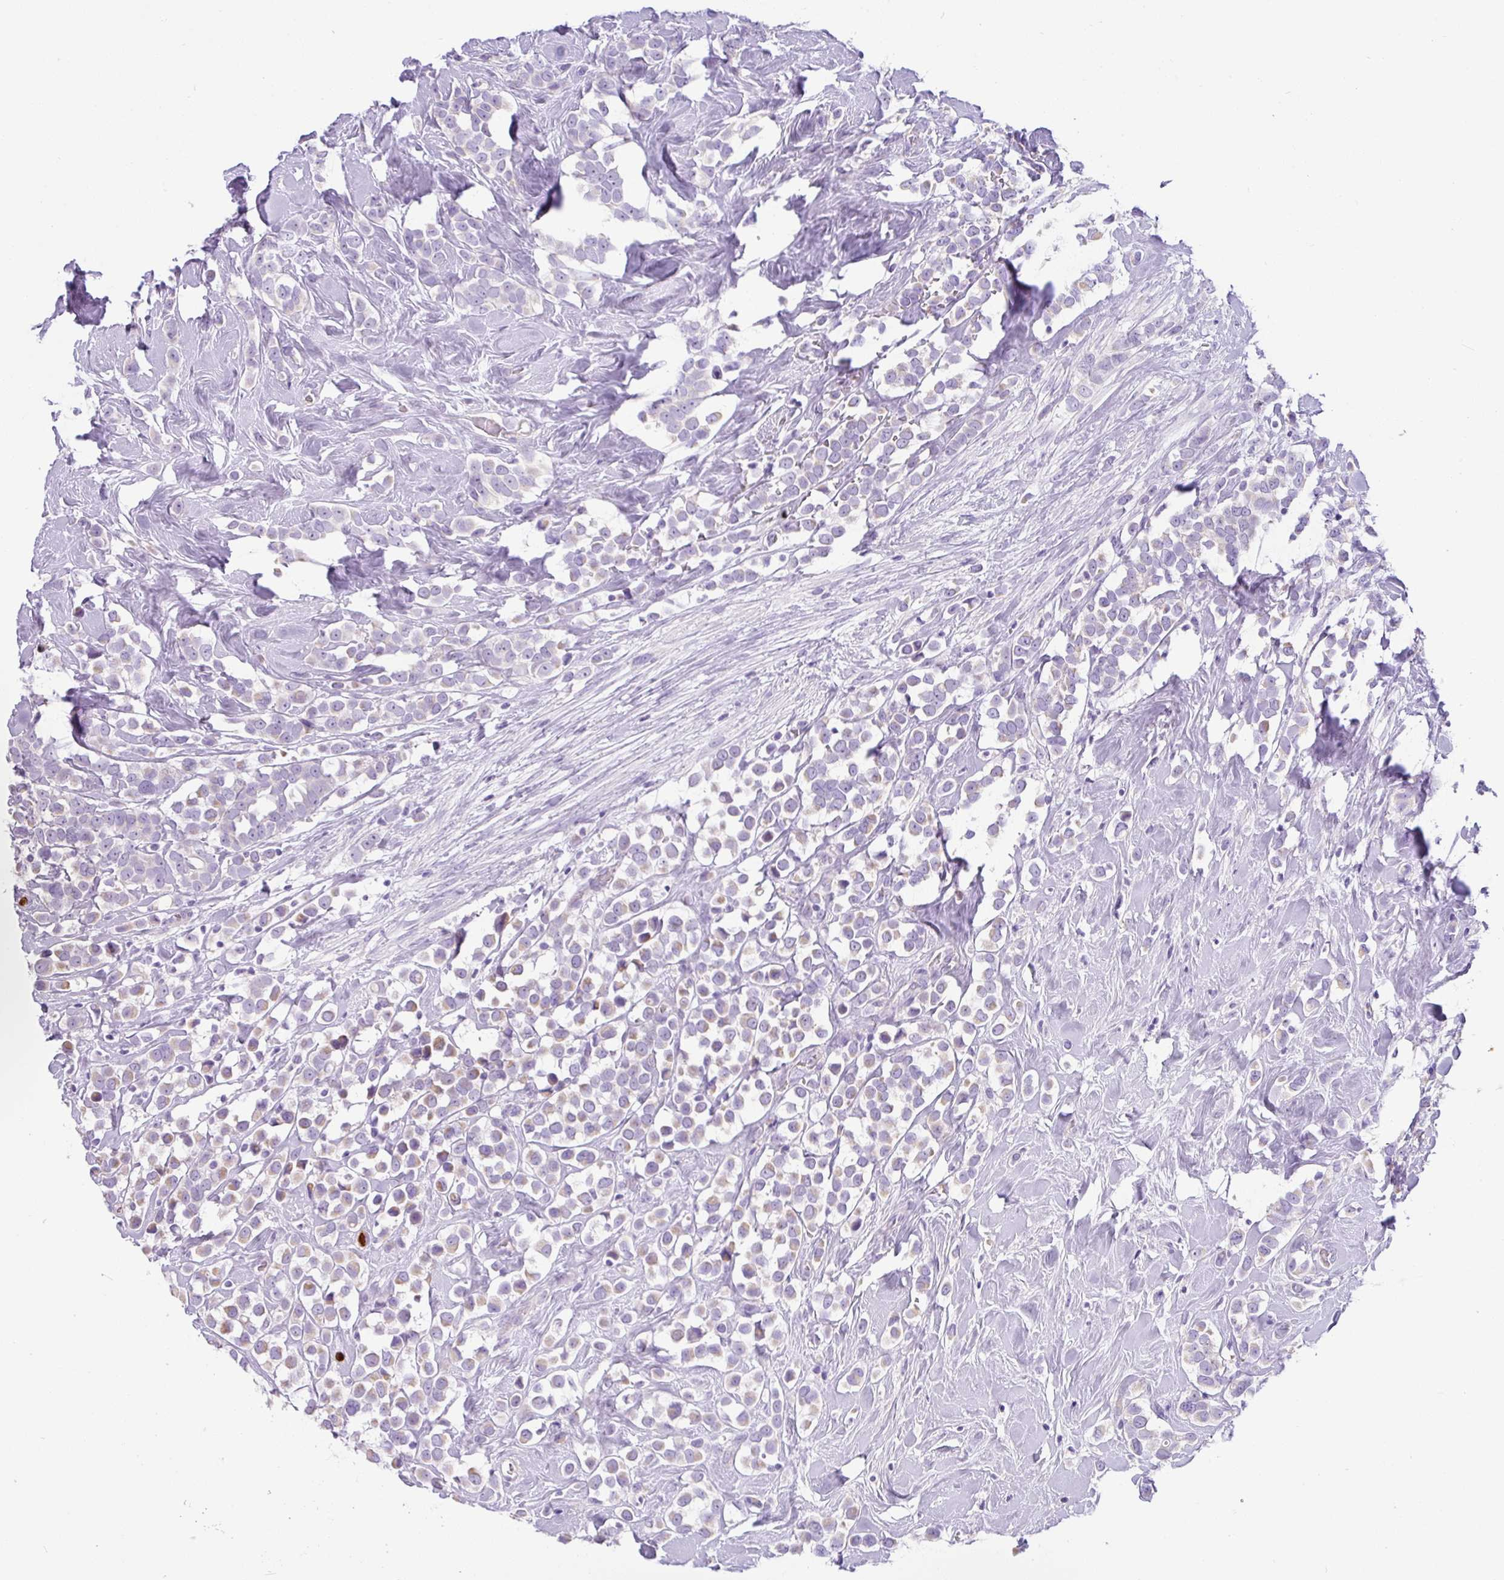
{"staining": {"intensity": "weak", "quantity": "25%-75%", "location": "cytoplasmic/membranous"}, "tissue": "breast cancer", "cell_type": "Tumor cells", "image_type": "cancer", "snomed": [{"axis": "morphology", "description": "Duct carcinoma"}, {"axis": "topography", "description": "Breast"}], "caption": "Infiltrating ductal carcinoma (breast) stained for a protein (brown) exhibits weak cytoplasmic/membranous positive staining in about 25%-75% of tumor cells.", "gene": "SH2D3C", "patient": {"sex": "female", "age": 80}}